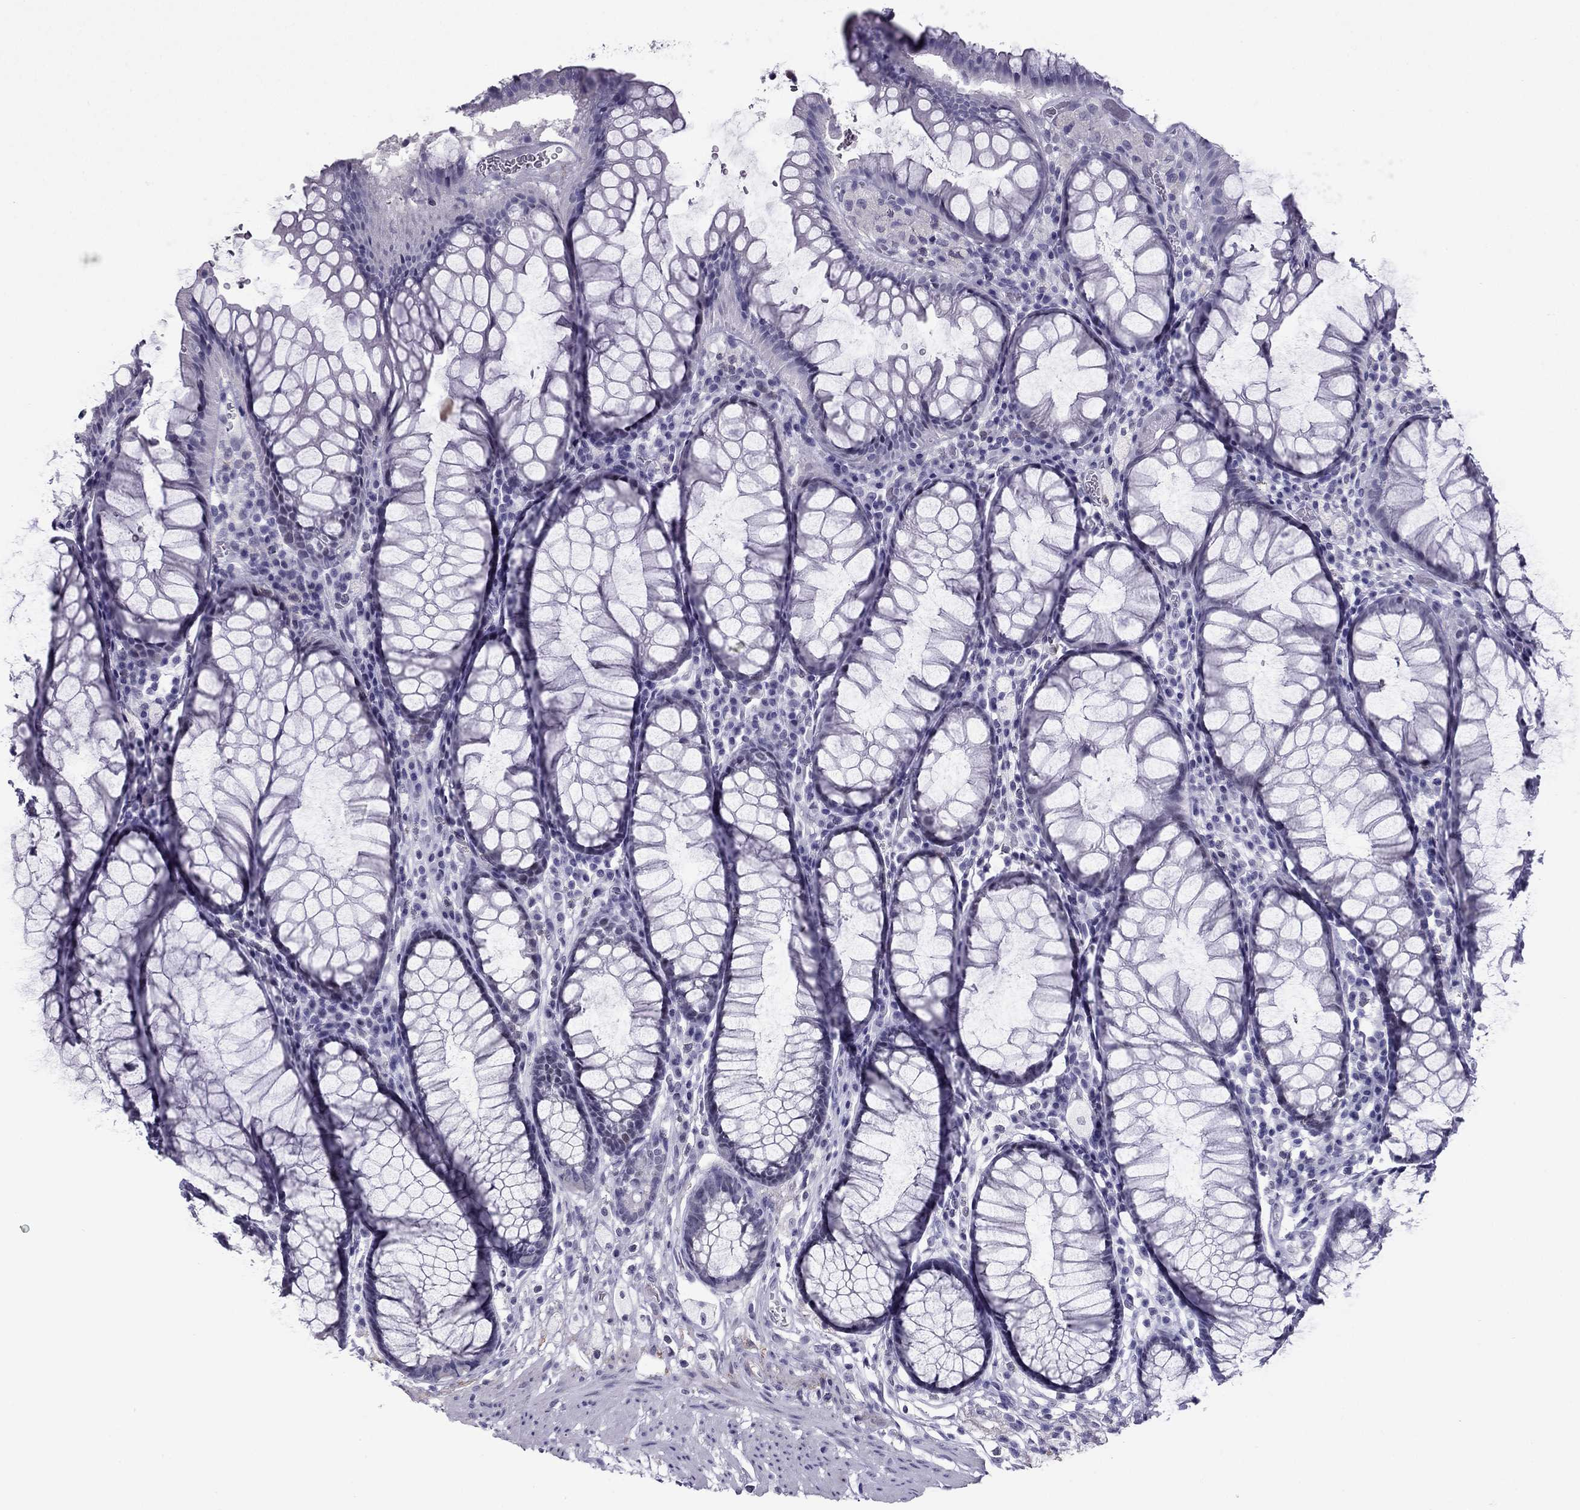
{"staining": {"intensity": "negative", "quantity": "none", "location": "none"}, "tissue": "rectum", "cell_type": "Glandular cells", "image_type": "normal", "snomed": [{"axis": "morphology", "description": "Normal tissue, NOS"}, {"axis": "topography", "description": "Rectum"}], "caption": "Immunohistochemistry histopathology image of benign rectum: human rectum stained with DAB (3,3'-diaminobenzidine) exhibits no significant protein expression in glandular cells.", "gene": "MYLK3", "patient": {"sex": "female", "age": 68}}